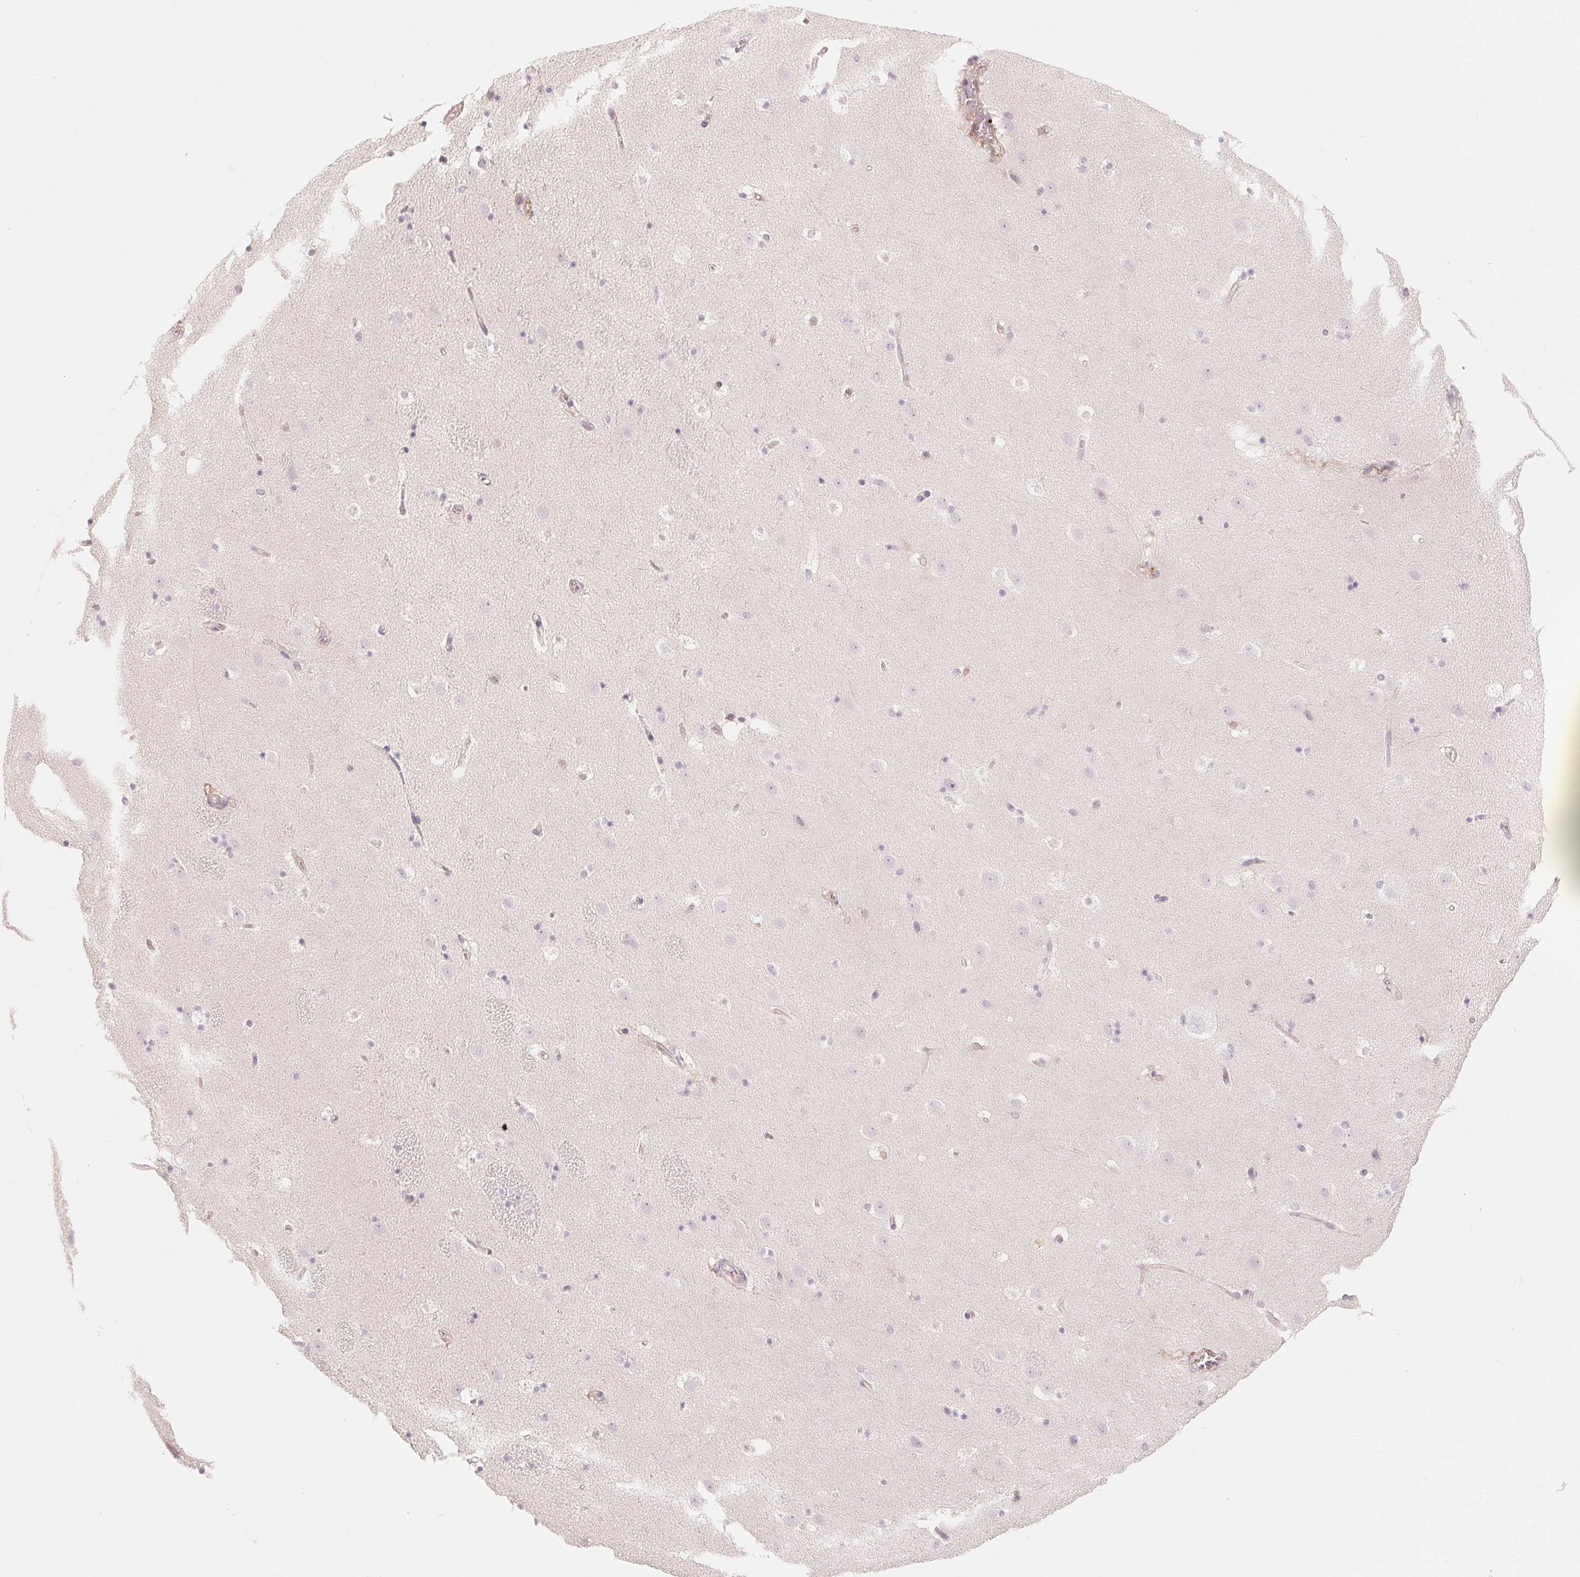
{"staining": {"intensity": "negative", "quantity": "none", "location": "none"}, "tissue": "caudate", "cell_type": "Glial cells", "image_type": "normal", "snomed": [{"axis": "morphology", "description": "Normal tissue, NOS"}, {"axis": "topography", "description": "Lateral ventricle wall"}], "caption": "A micrograph of human caudate is negative for staining in glial cells.", "gene": "CFHR2", "patient": {"sex": "male", "age": 37}}